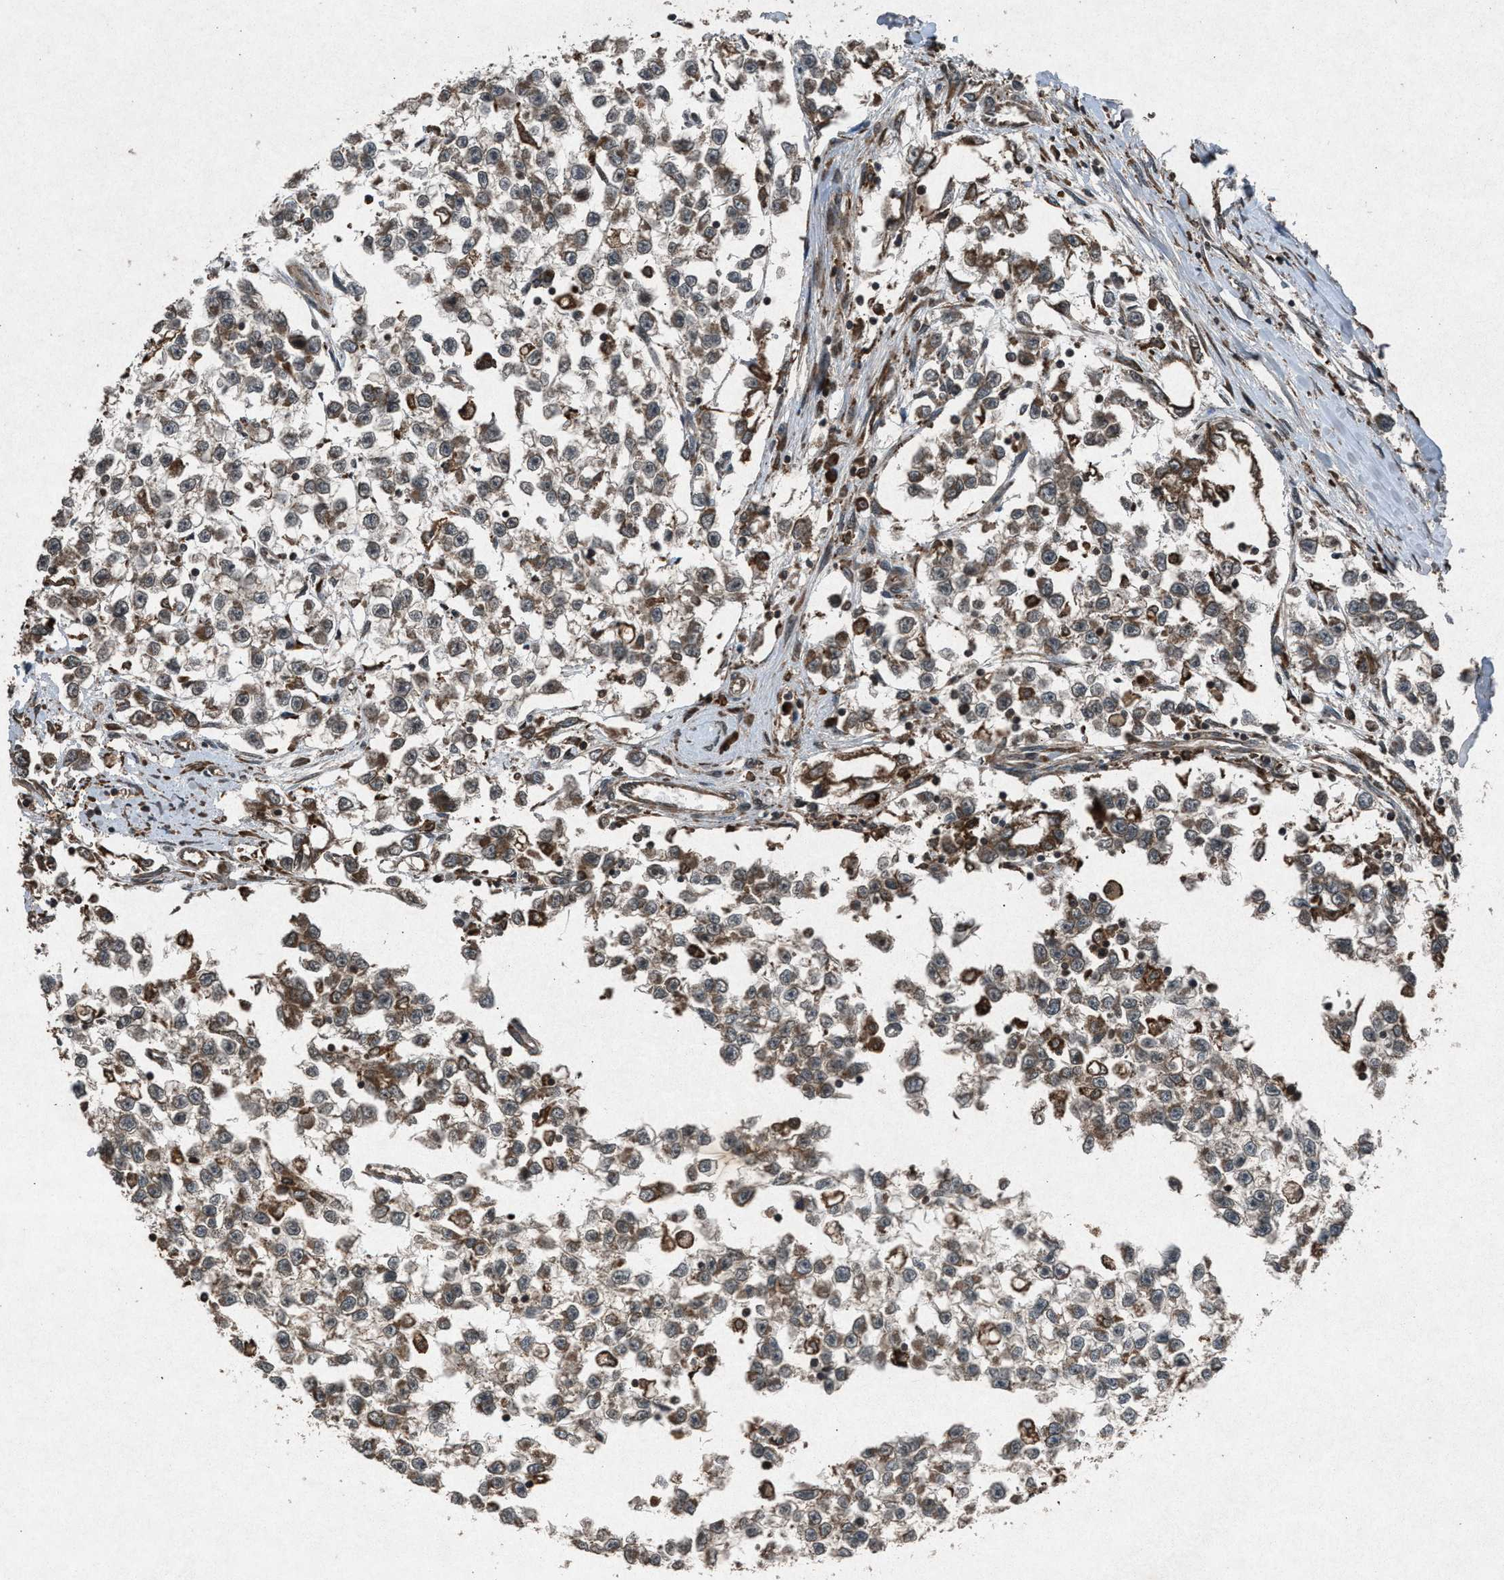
{"staining": {"intensity": "weak", "quantity": ">75%", "location": "cytoplasmic/membranous"}, "tissue": "testis cancer", "cell_type": "Tumor cells", "image_type": "cancer", "snomed": [{"axis": "morphology", "description": "Seminoma, NOS"}, {"axis": "morphology", "description": "Carcinoma, Embryonal, NOS"}, {"axis": "topography", "description": "Testis"}], "caption": "An IHC photomicrograph of neoplastic tissue is shown. Protein staining in brown labels weak cytoplasmic/membranous positivity in testis cancer within tumor cells. Immunohistochemistry stains the protein in brown and the nuclei are stained blue.", "gene": "CALR", "patient": {"sex": "male", "age": 51}}